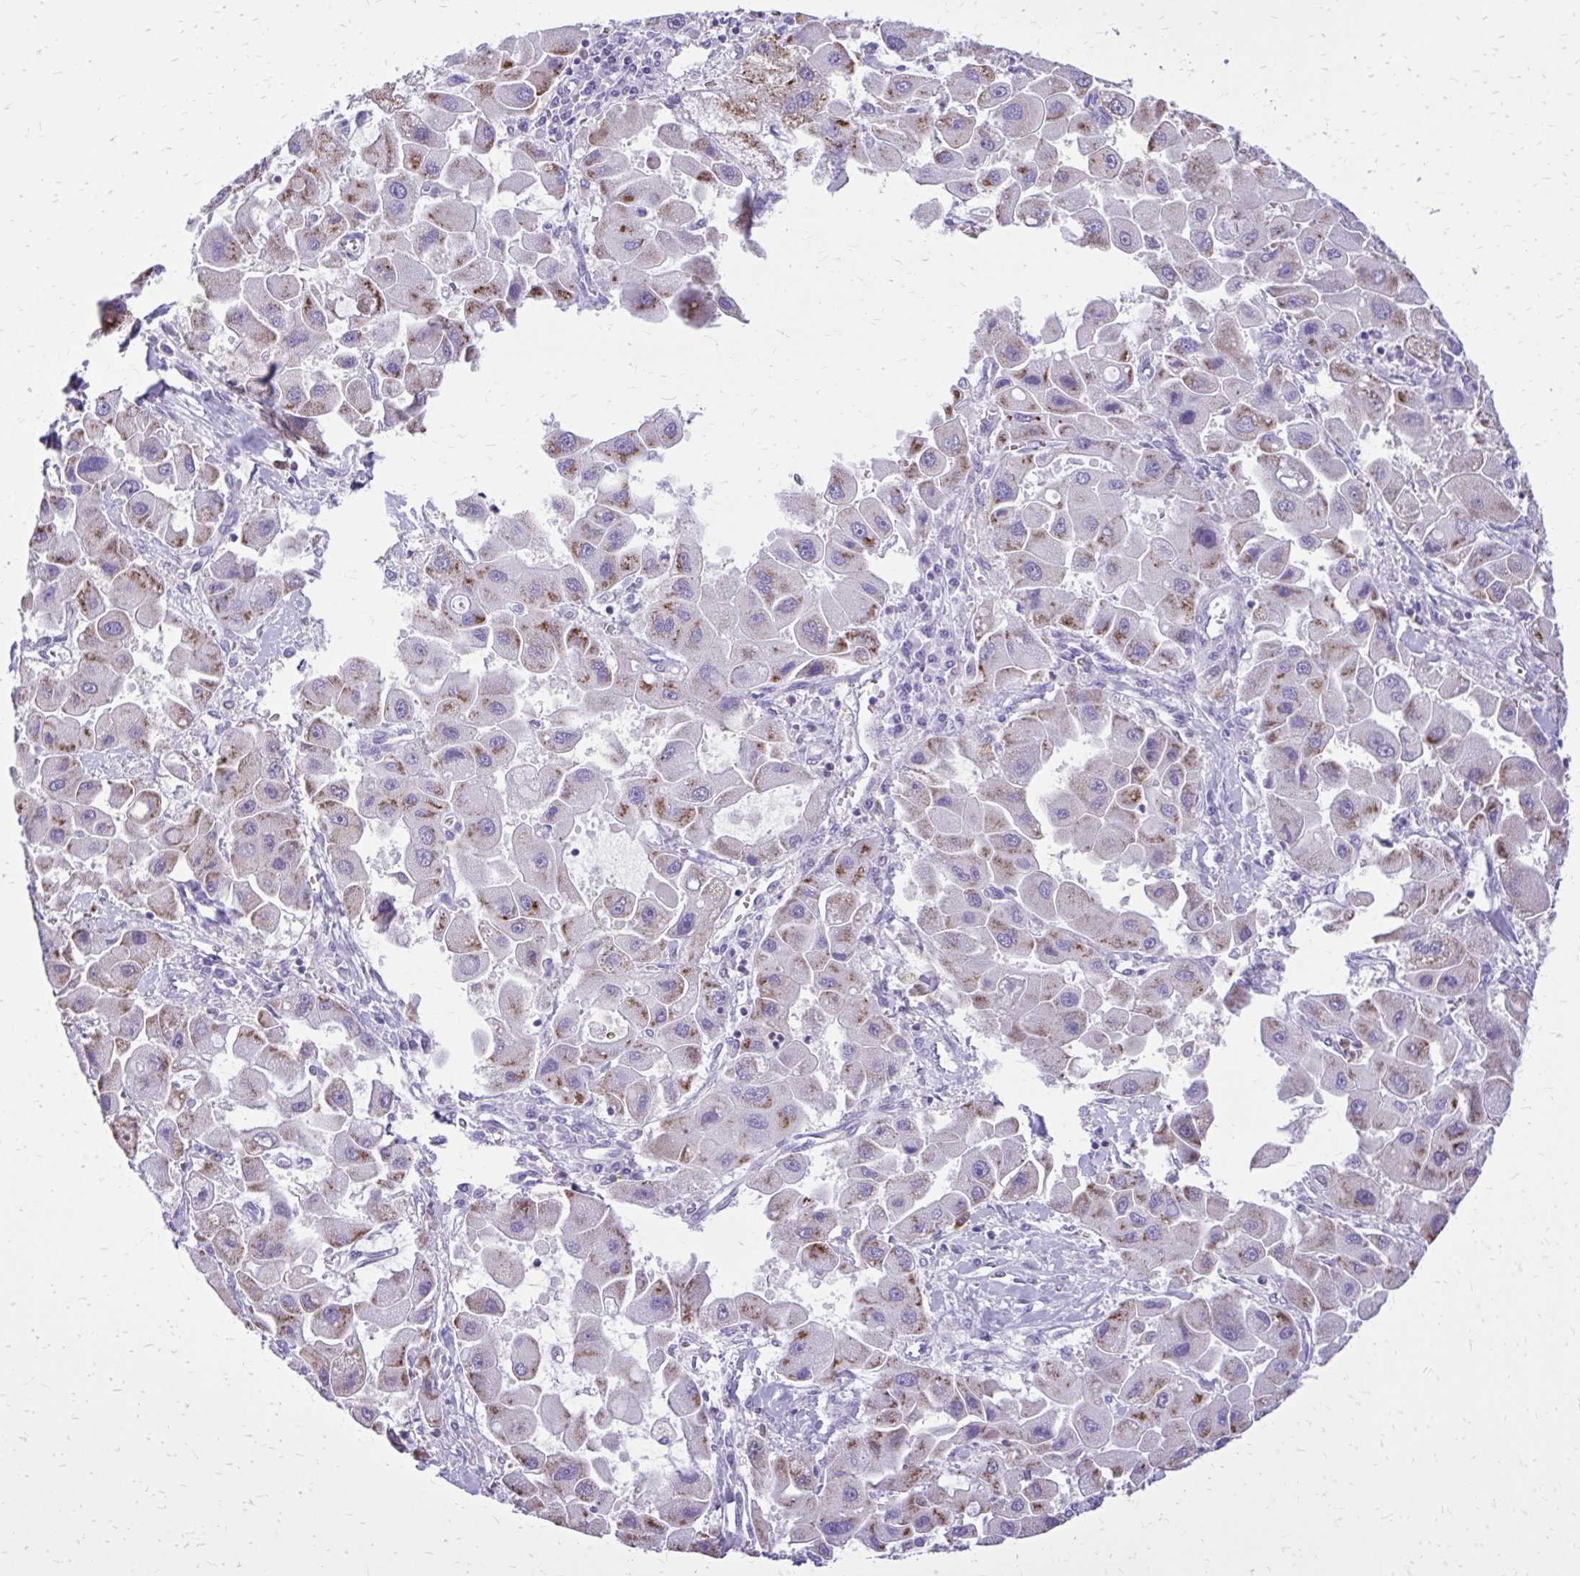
{"staining": {"intensity": "moderate", "quantity": "25%-75%", "location": "cytoplasmic/membranous"}, "tissue": "liver cancer", "cell_type": "Tumor cells", "image_type": "cancer", "snomed": [{"axis": "morphology", "description": "Carcinoma, Hepatocellular, NOS"}, {"axis": "topography", "description": "Liver"}], "caption": "Liver cancer (hepatocellular carcinoma) stained with DAB (3,3'-diaminobenzidine) IHC demonstrates medium levels of moderate cytoplasmic/membranous expression in approximately 25%-75% of tumor cells. (DAB IHC, brown staining for protein, blue staining for nuclei).", "gene": "CAT", "patient": {"sex": "male", "age": 24}}